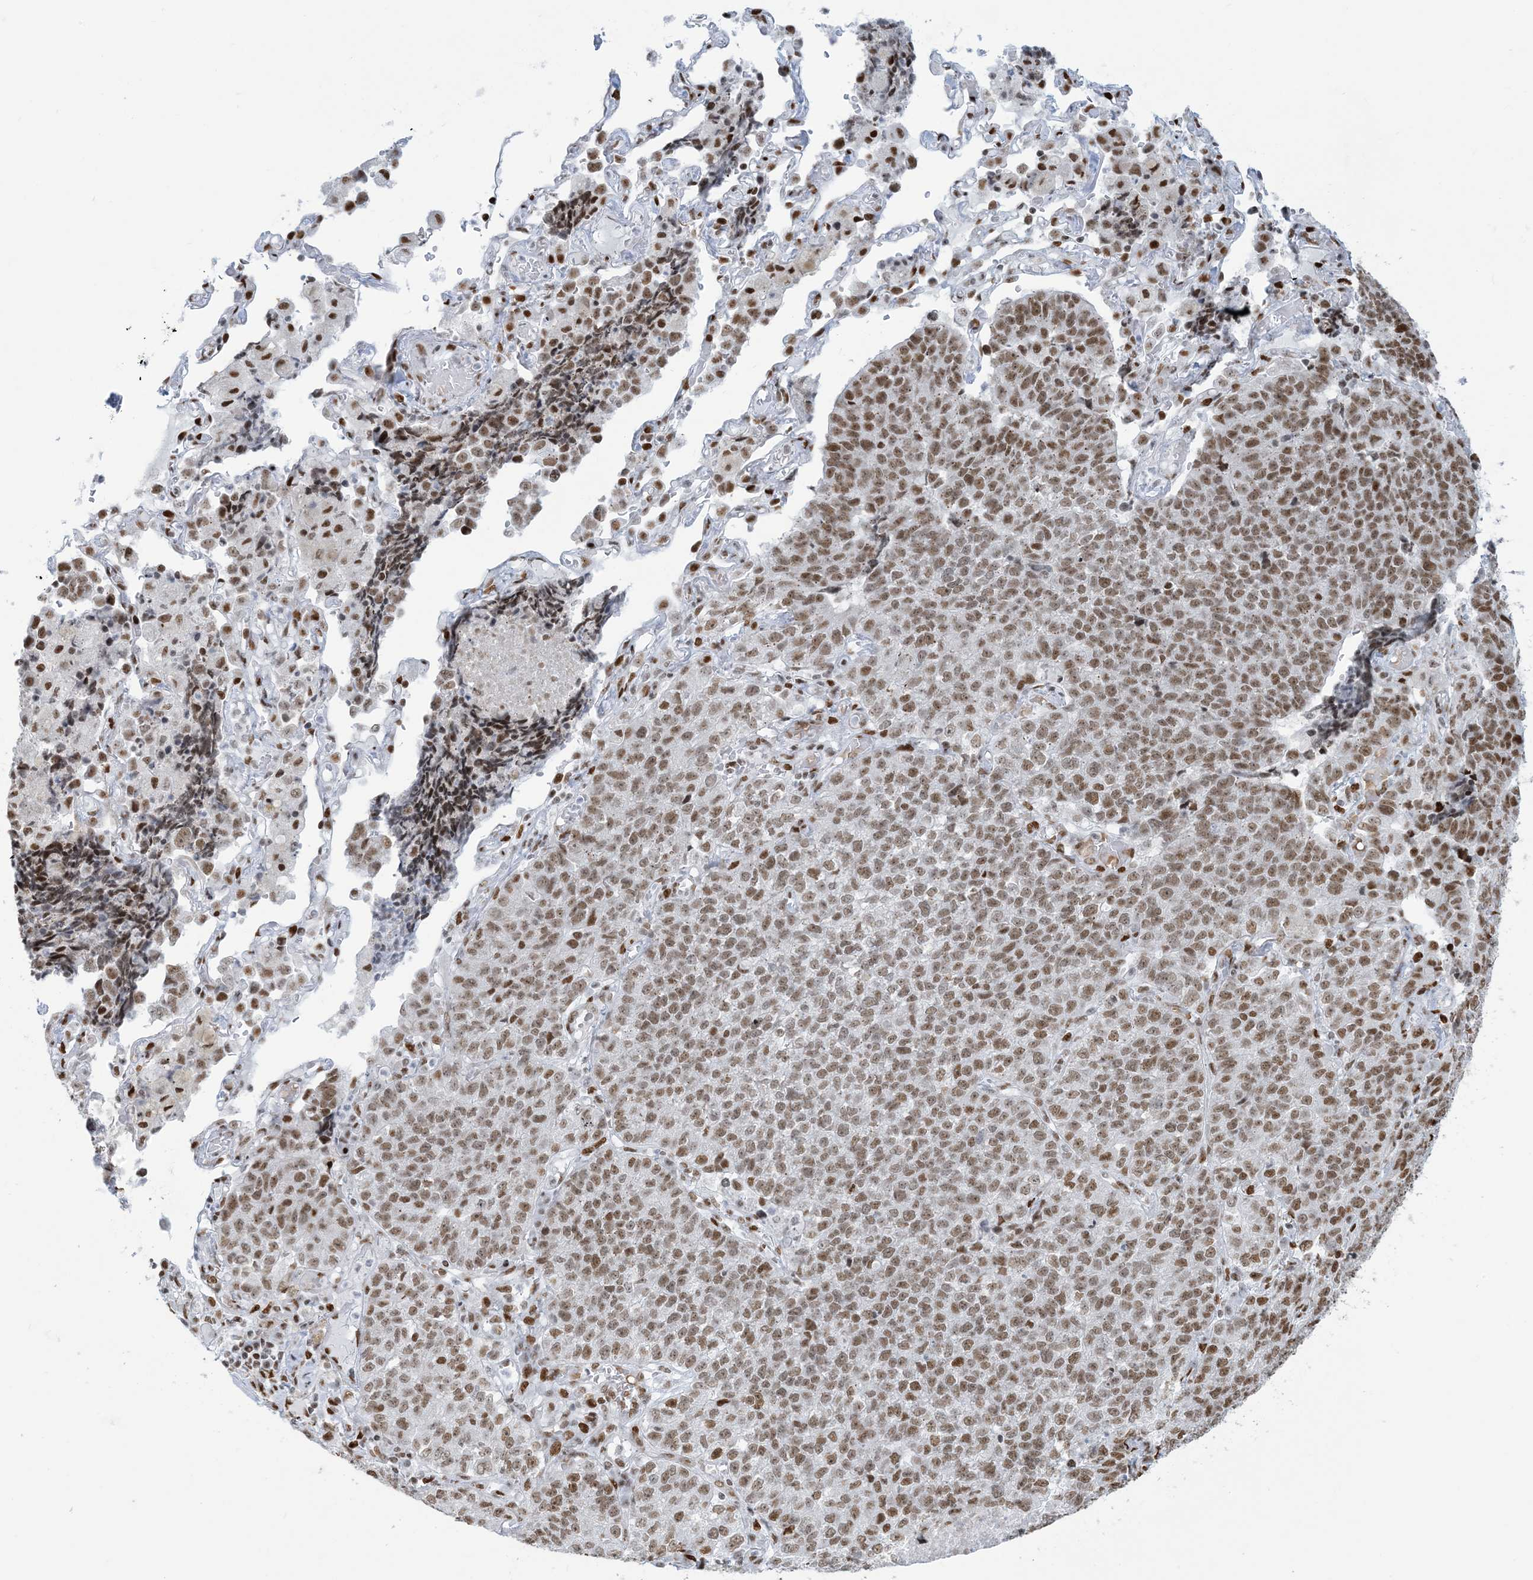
{"staining": {"intensity": "moderate", "quantity": ">75%", "location": "nuclear"}, "tissue": "lung cancer", "cell_type": "Tumor cells", "image_type": "cancer", "snomed": [{"axis": "morphology", "description": "Adenocarcinoma, NOS"}, {"axis": "topography", "description": "Lung"}], "caption": "A medium amount of moderate nuclear expression is identified in approximately >75% of tumor cells in adenocarcinoma (lung) tissue.", "gene": "STAG1", "patient": {"sex": "male", "age": 49}}